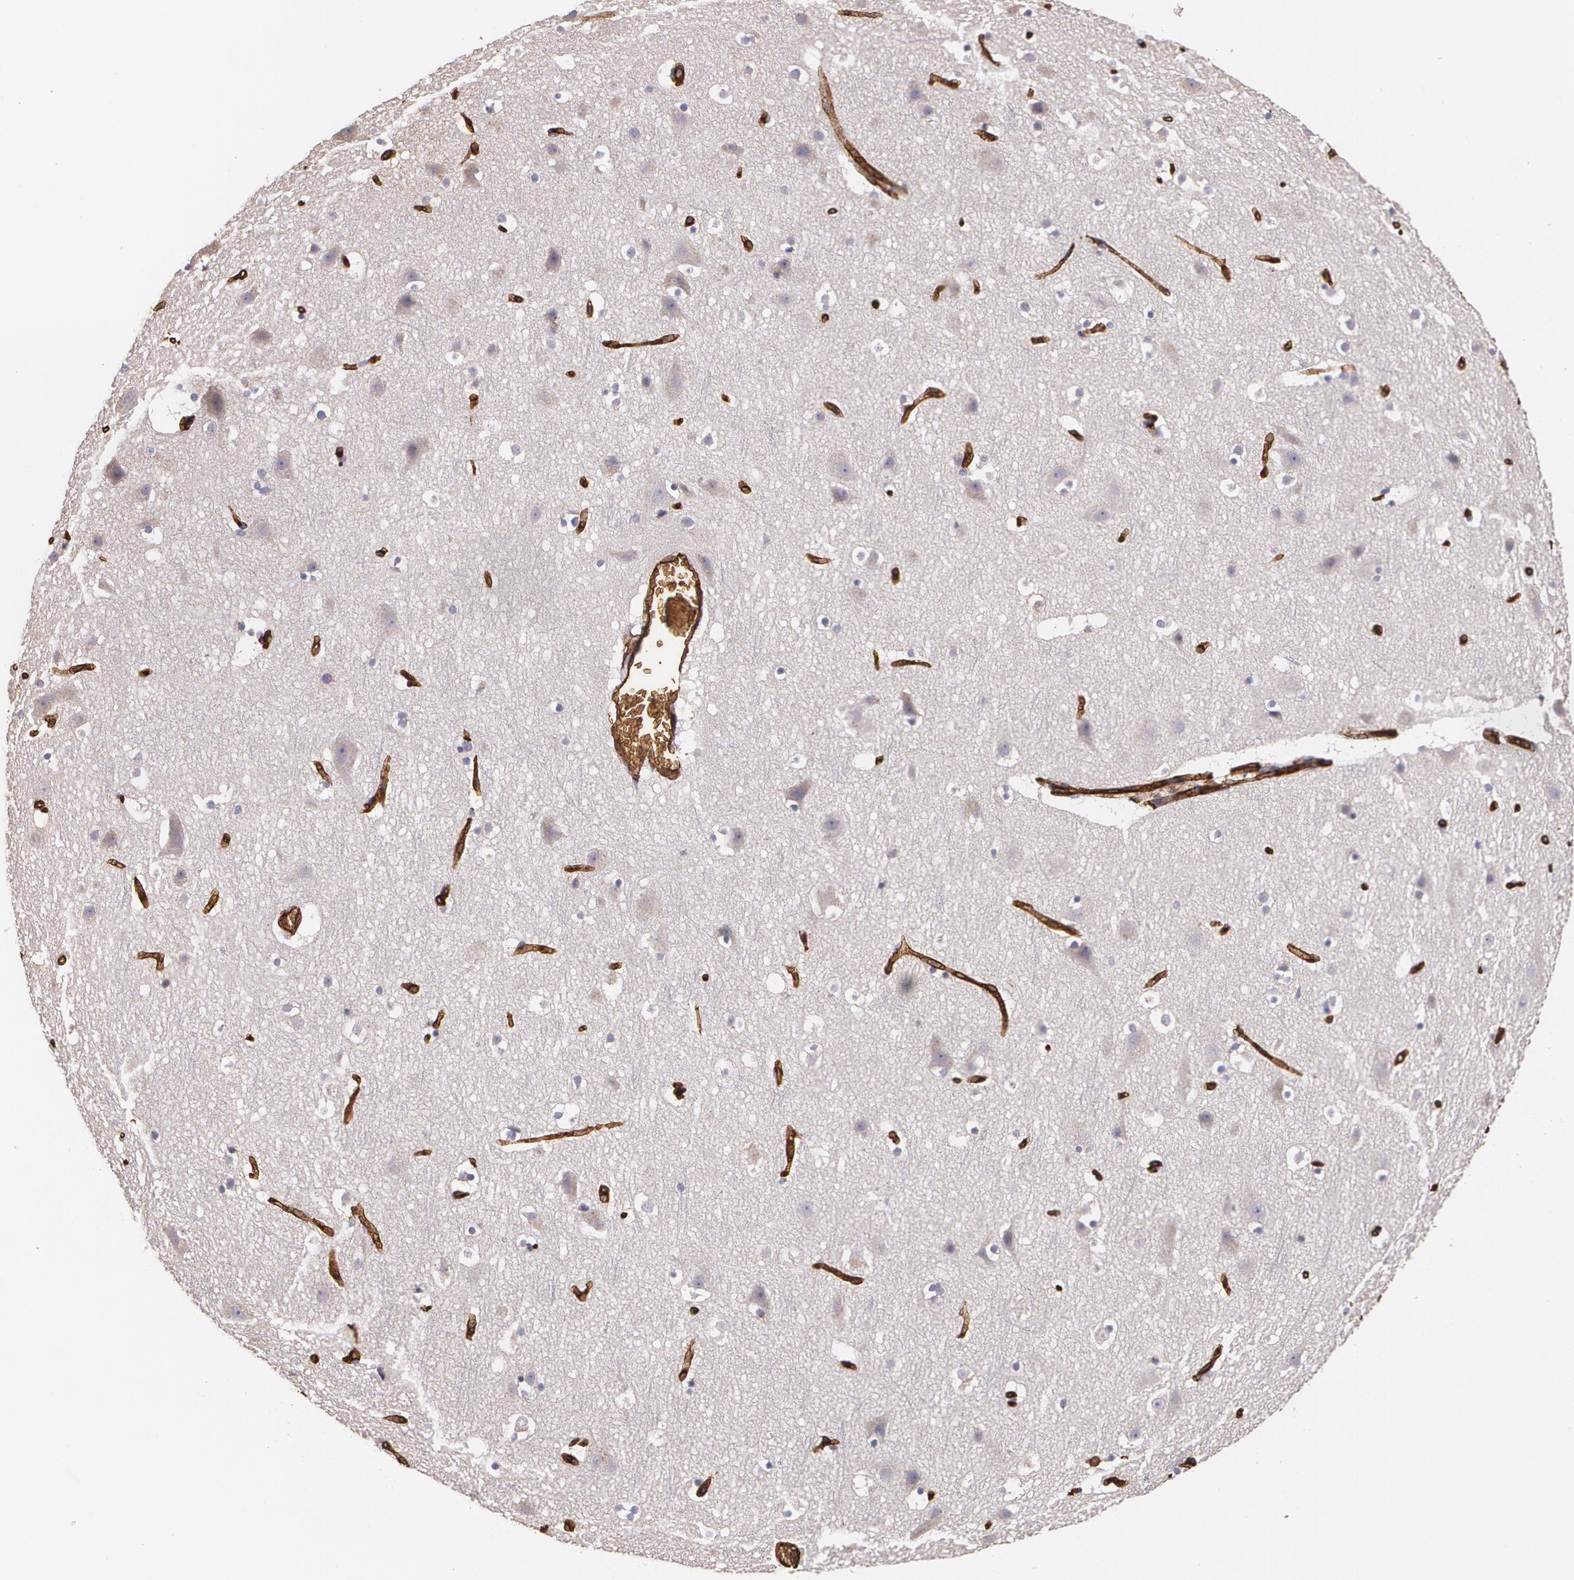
{"staining": {"intensity": "strong", "quantity": ">75%", "location": "cytoplasmic/membranous"}, "tissue": "cerebral cortex", "cell_type": "Endothelial cells", "image_type": "normal", "snomed": [{"axis": "morphology", "description": "Normal tissue, NOS"}, {"axis": "topography", "description": "Cerebral cortex"}], "caption": "Strong cytoplasmic/membranous staining is seen in approximately >75% of endothelial cells in unremarkable cerebral cortex.", "gene": "SLC2A1", "patient": {"sex": "male", "age": 45}}